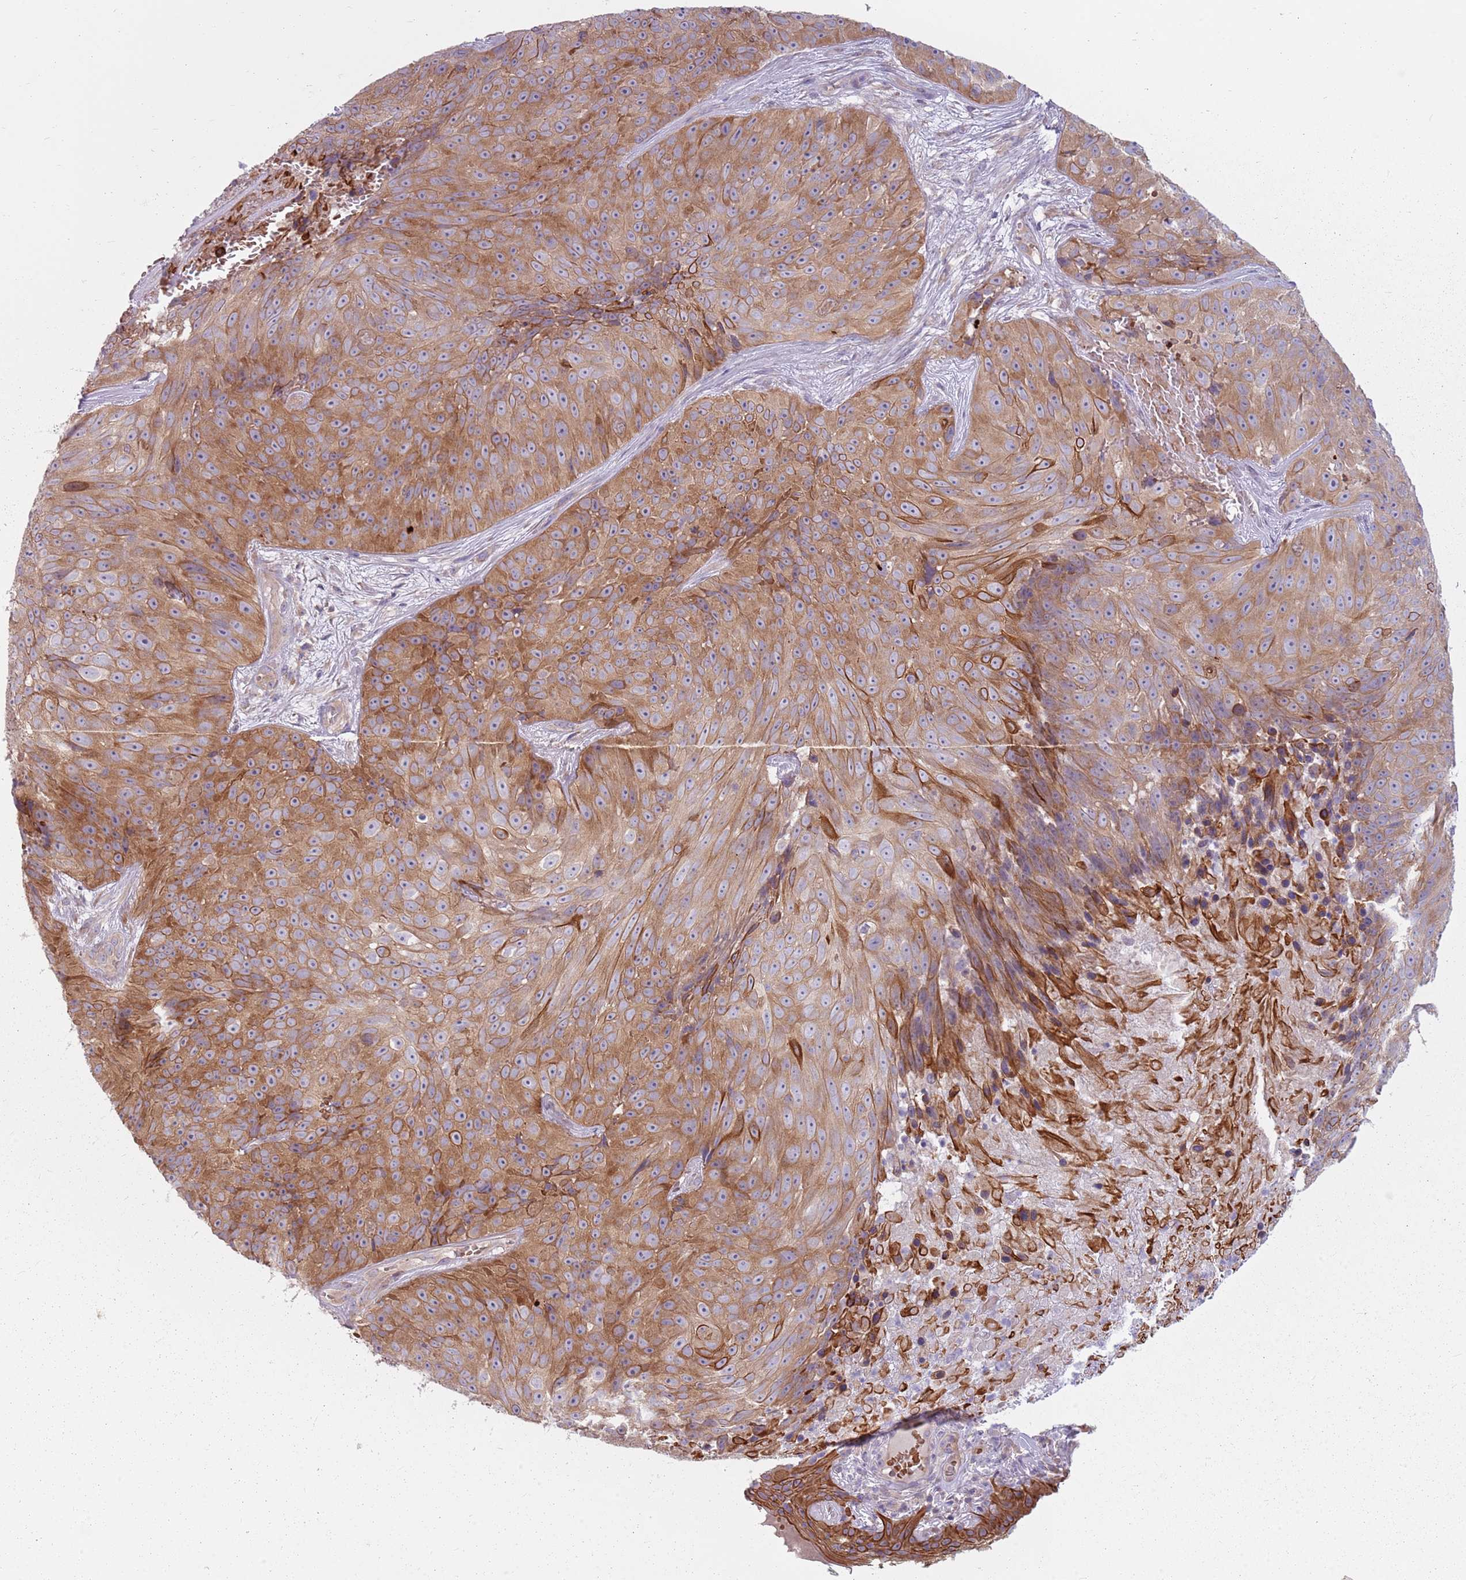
{"staining": {"intensity": "moderate", "quantity": ">75%", "location": "cytoplasmic/membranous"}, "tissue": "skin cancer", "cell_type": "Tumor cells", "image_type": "cancer", "snomed": [{"axis": "morphology", "description": "Squamous cell carcinoma, NOS"}, {"axis": "topography", "description": "Skin"}], "caption": "Human skin cancer (squamous cell carcinoma) stained with a protein marker shows moderate staining in tumor cells.", "gene": "HSPA14", "patient": {"sex": "female", "age": 87}}